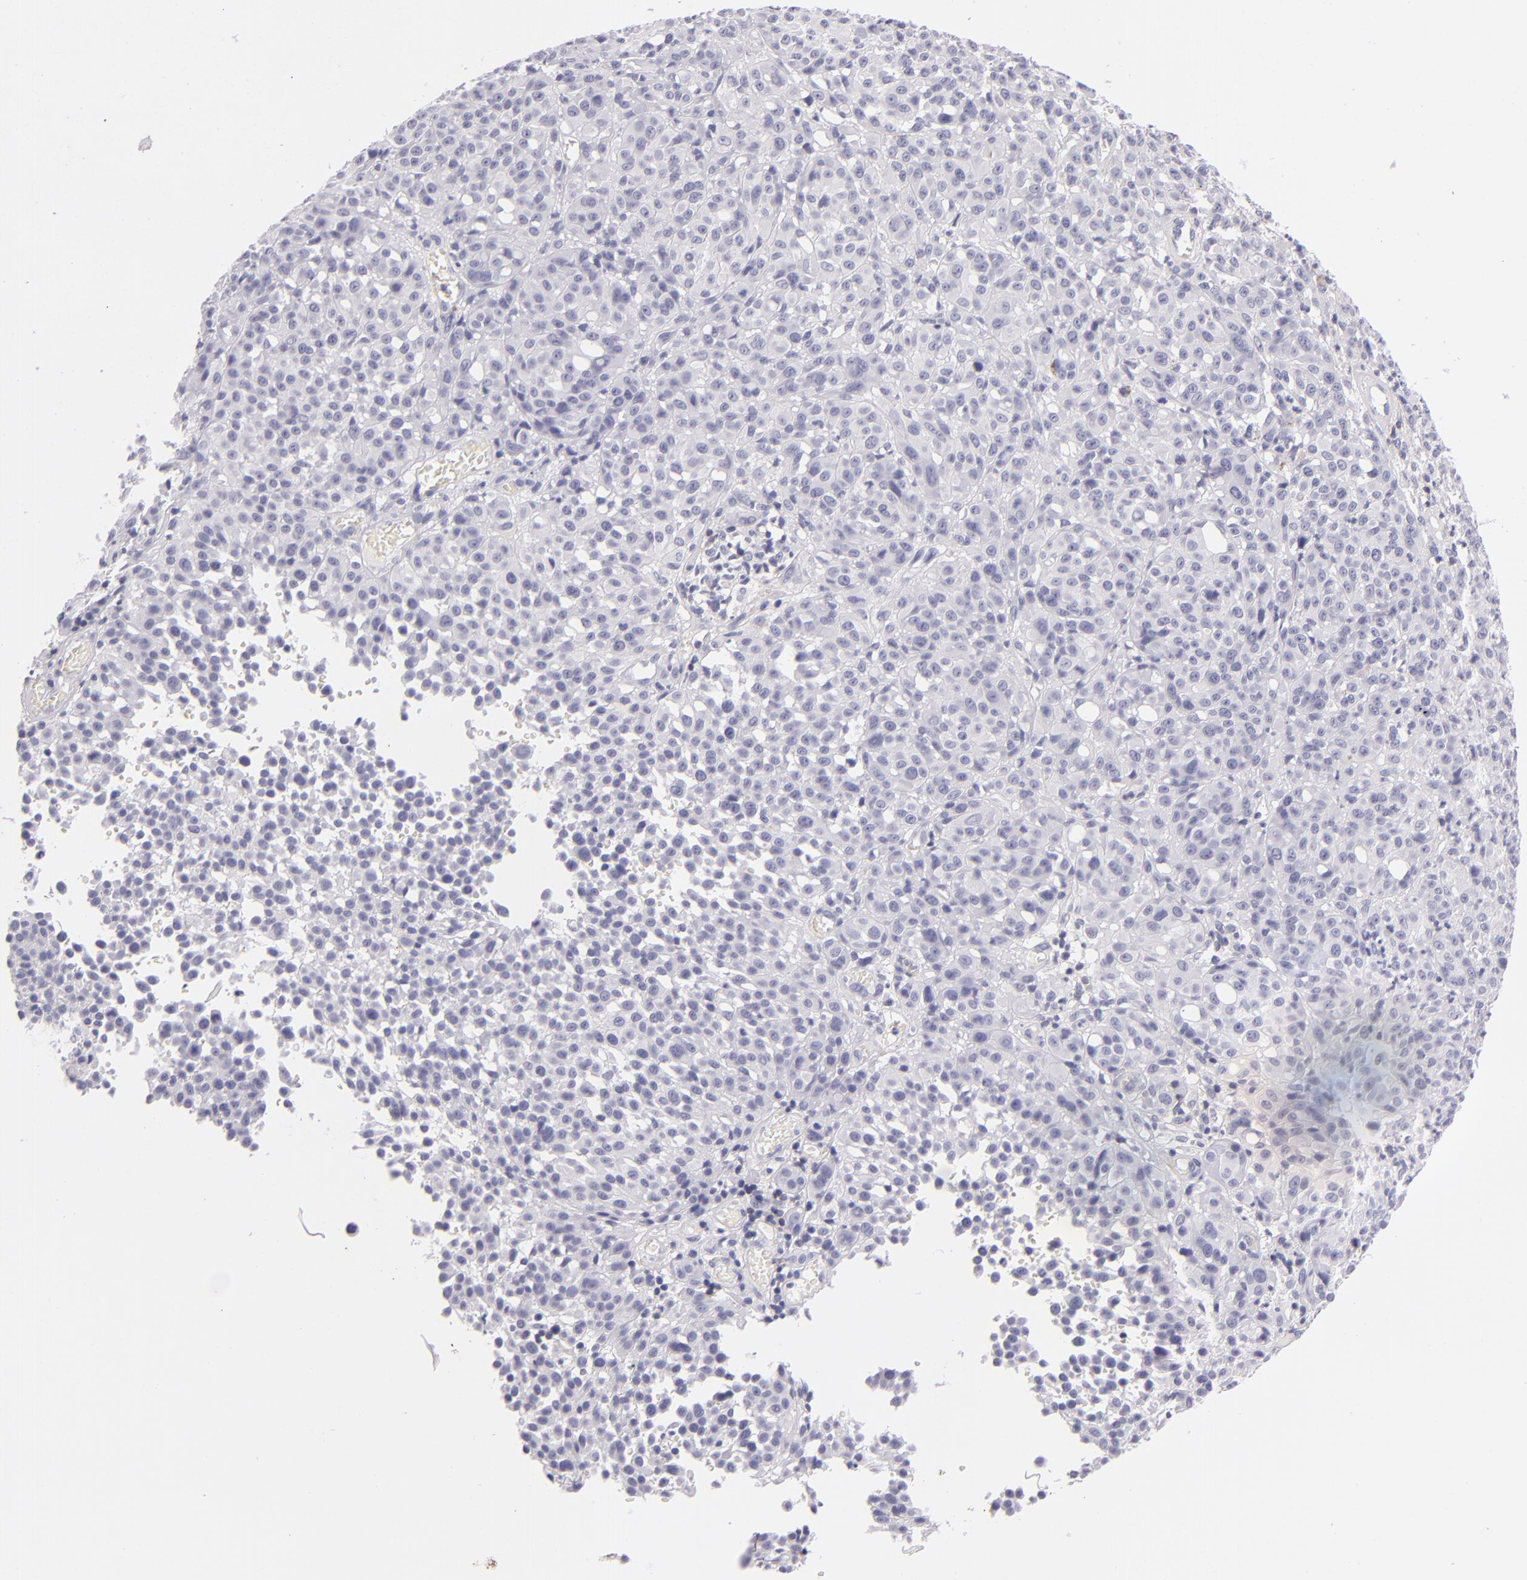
{"staining": {"intensity": "negative", "quantity": "none", "location": "none"}, "tissue": "melanoma", "cell_type": "Tumor cells", "image_type": "cancer", "snomed": [{"axis": "morphology", "description": "Malignant melanoma, NOS"}, {"axis": "topography", "description": "Skin"}], "caption": "An immunohistochemistry photomicrograph of malignant melanoma is shown. There is no staining in tumor cells of malignant melanoma.", "gene": "CD48", "patient": {"sex": "female", "age": 49}}